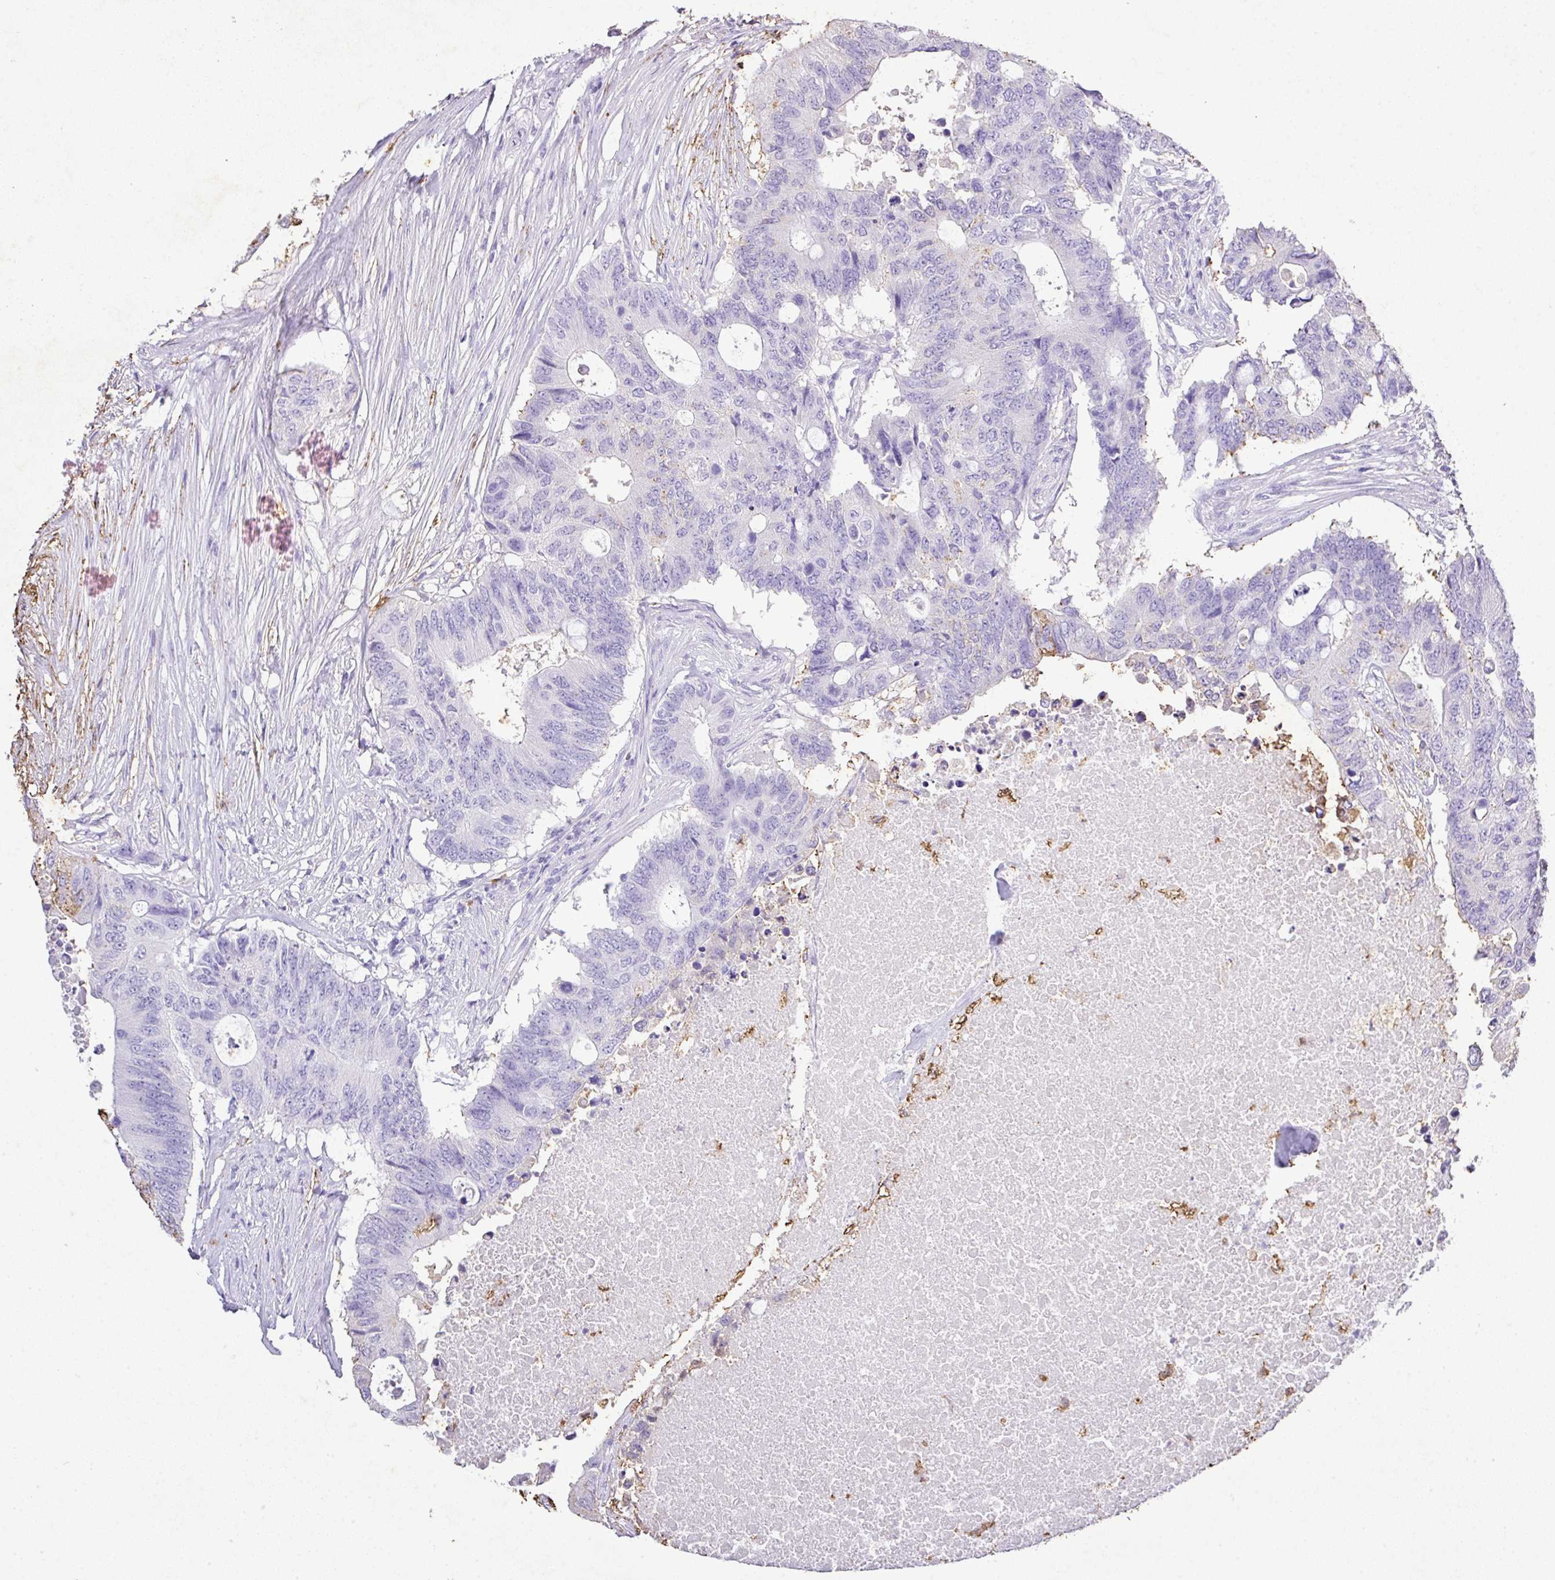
{"staining": {"intensity": "negative", "quantity": "none", "location": "none"}, "tissue": "colorectal cancer", "cell_type": "Tumor cells", "image_type": "cancer", "snomed": [{"axis": "morphology", "description": "Adenocarcinoma, NOS"}, {"axis": "topography", "description": "Colon"}], "caption": "Colorectal adenocarcinoma stained for a protein using IHC displays no expression tumor cells.", "gene": "KCNJ11", "patient": {"sex": "male", "age": 71}}